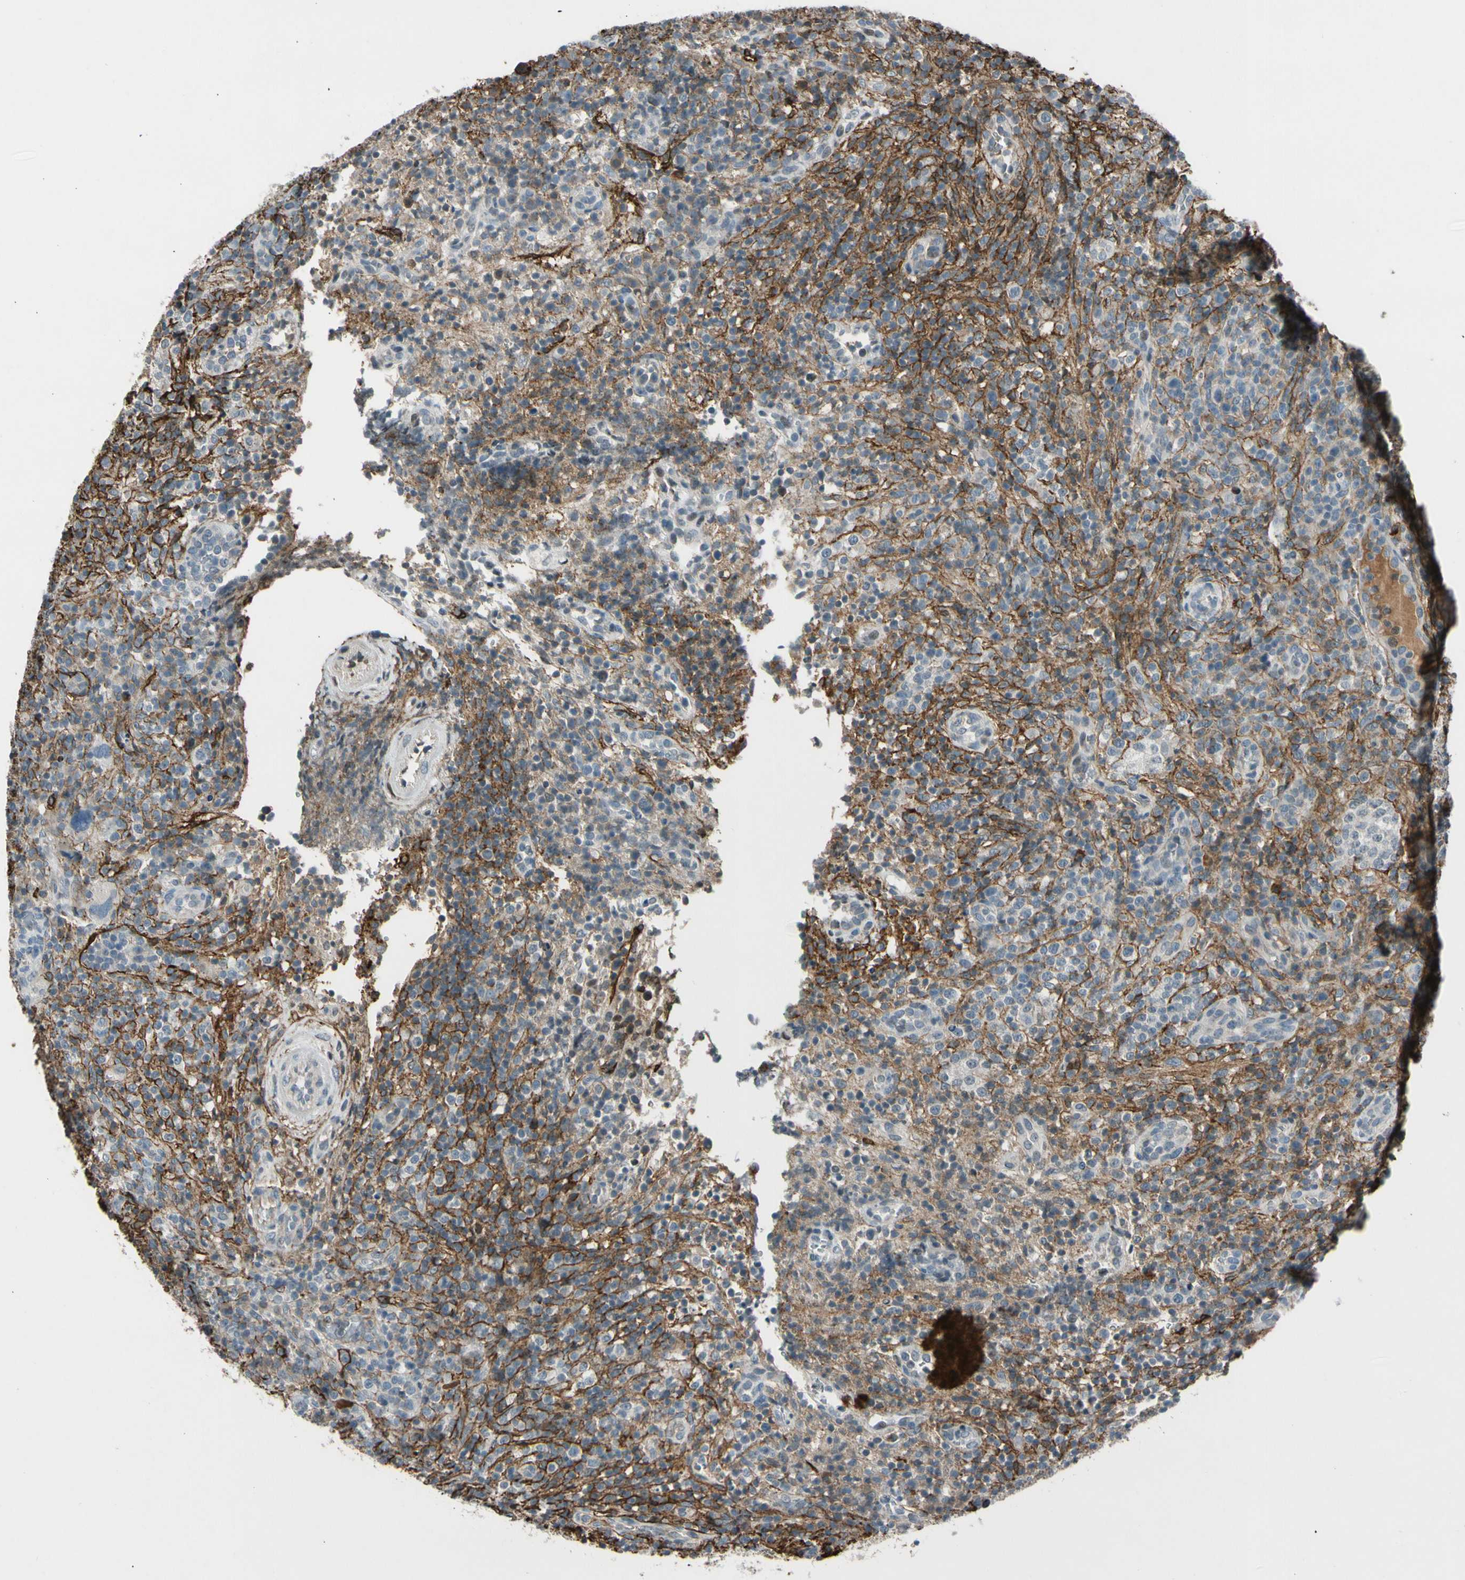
{"staining": {"intensity": "negative", "quantity": "none", "location": "none"}, "tissue": "lymphoma", "cell_type": "Tumor cells", "image_type": "cancer", "snomed": [{"axis": "morphology", "description": "Malignant lymphoma, non-Hodgkin's type, High grade"}, {"axis": "topography", "description": "Lymph node"}], "caption": "Immunohistochemistry (IHC) of human lymphoma shows no expression in tumor cells.", "gene": "PDPN", "patient": {"sex": "female", "age": 76}}